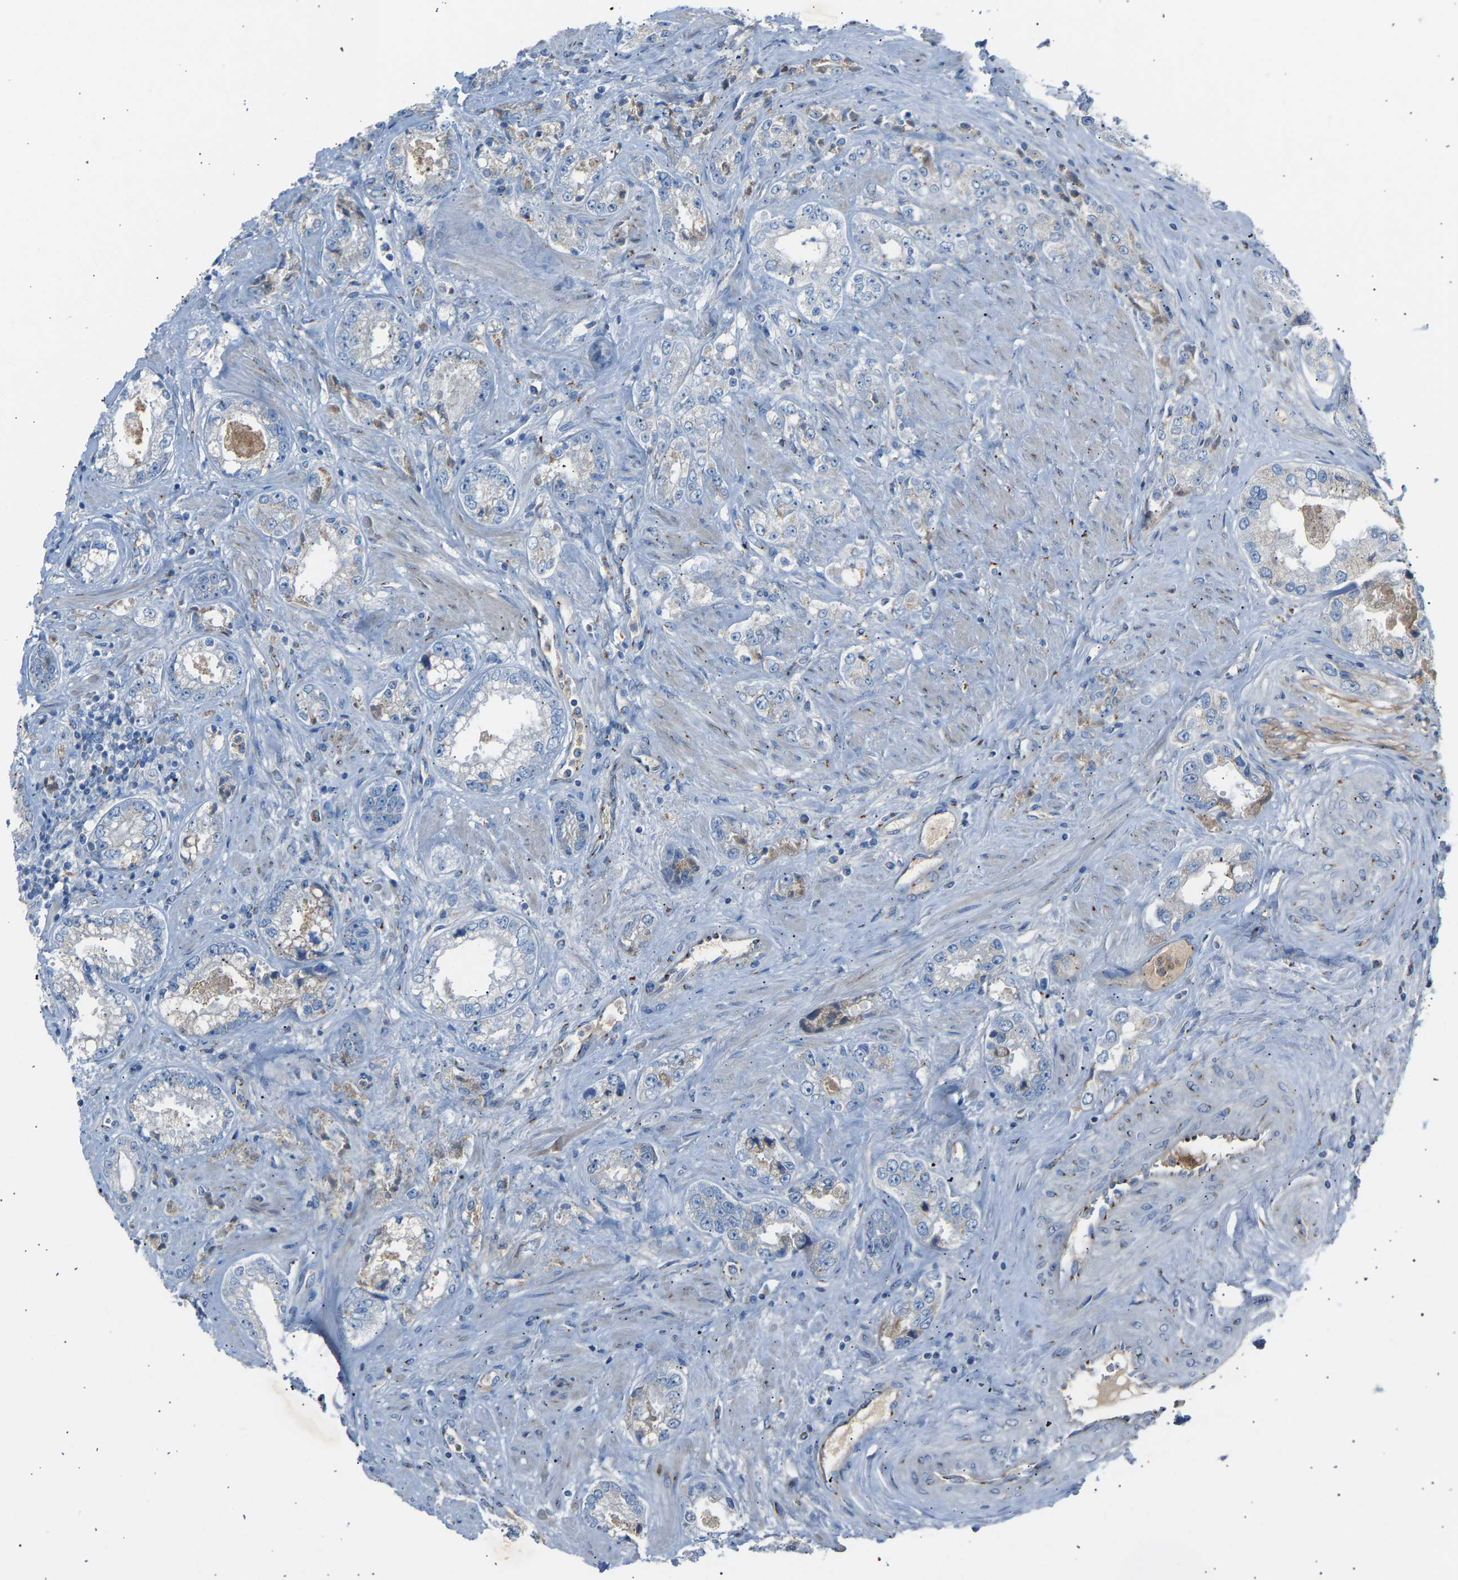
{"staining": {"intensity": "negative", "quantity": "none", "location": "none"}, "tissue": "prostate cancer", "cell_type": "Tumor cells", "image_type": "cancer", "snomed": [{"axis": "morphology", "description": "Adenocarcinoma, High grade"}, {"axis": "topography", "description": "Prostate"}], "caption": "High magnification brightfield microscopy of prostate cancer (adenocarcinoma (high-grade)) stained with DAB (brown) and counterstained with hematoxylin (blue): tumor cells show no significant positivity.", "gene": "CYREN", "patient": {"sex": "male", "age": 61}}